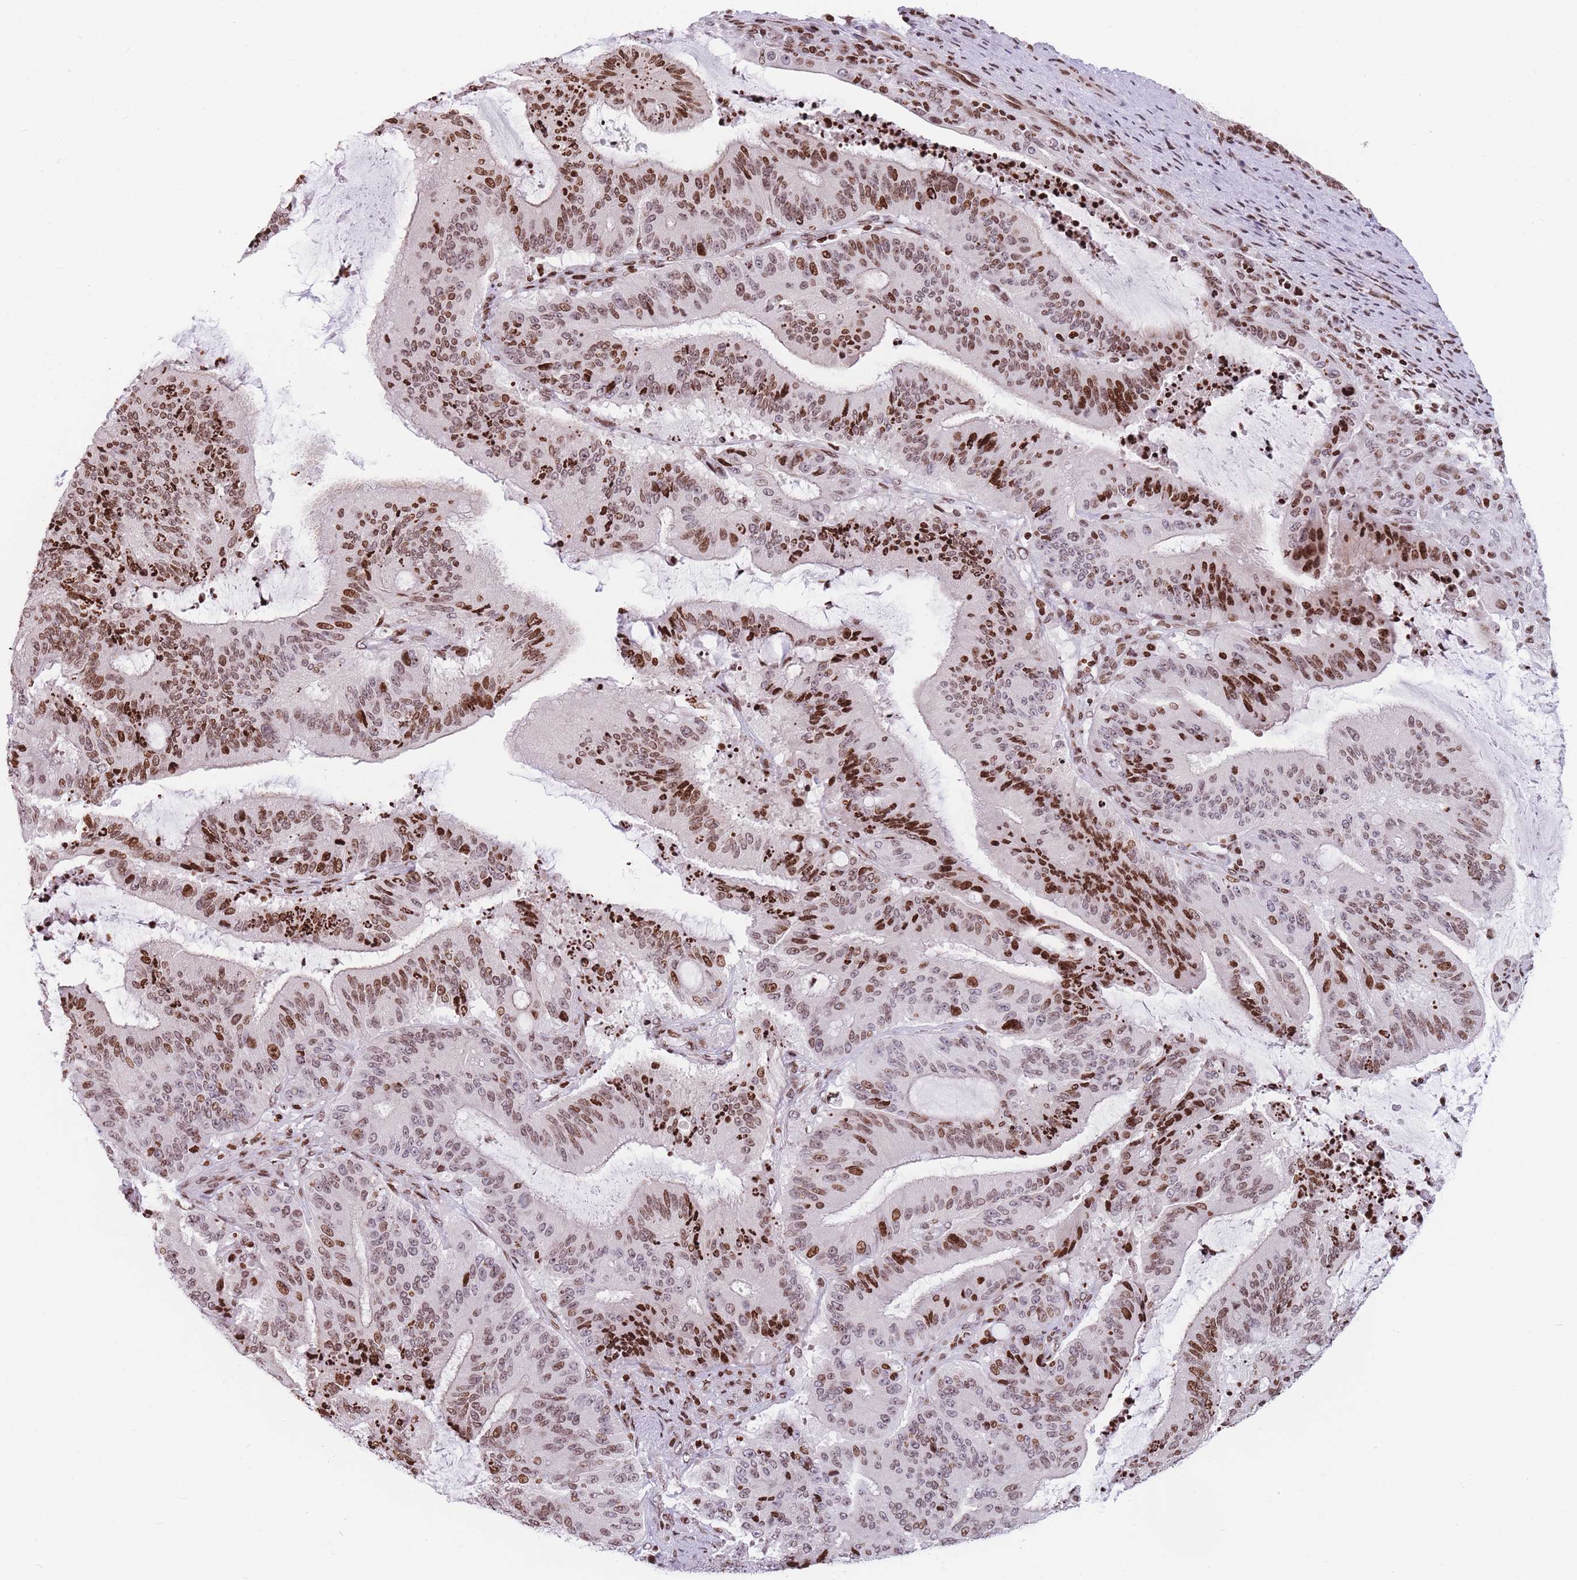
{"staining": {"intensity": "moderate", "quantity": ">75%", "location": "nuclear"}, "tissue": "liver cancer", "cell_type": "Tumor cells", "image_type": "cancer", "snomed": [{"axis": "morphology", "description": "Normal tissue, NOS"}, {"axis": "morphology", "description": "Cholangiocarcinoma"}, {"axis": "topography", "description": "Liver"}, {"axis": "topography", "description": "Peripheral nerve tissue"}], "caption": "Moderate nuclear protein staining is present in about >75% of tumor cells in liver cholangiocarcinoma.", "gene": "AK9", "patient": {"sex": "female", "age": 73}}